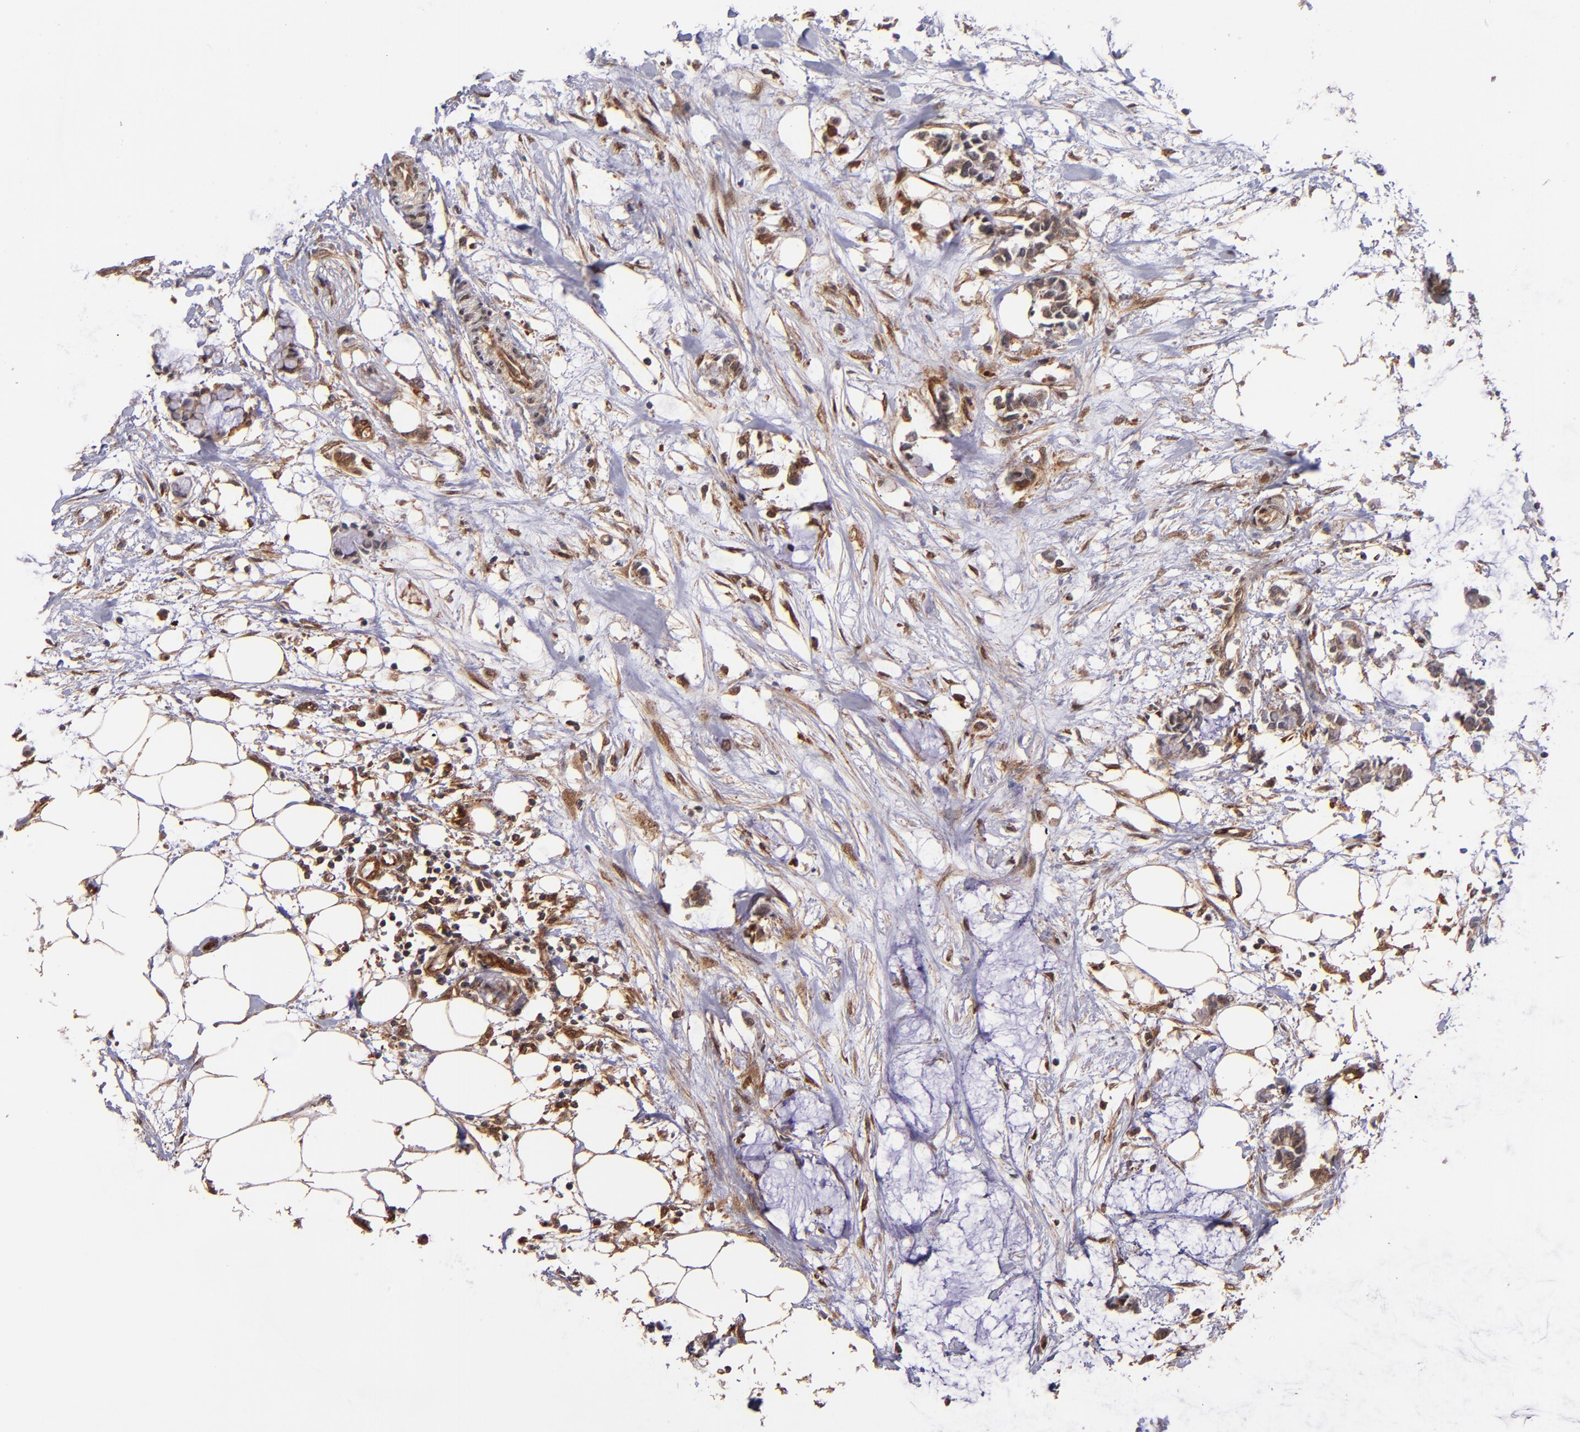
{"staining": {"intensity": "strong", "quantity": ">75%", "location": "cytoplasmic/membranous"}, "tissue": "colorectal cancer", "cell_type": "Tumor cells", "image_type": "cancer", "snomed": [{"axis": "morphology", "description": "Normal tissue, NOS"}, {"axis": "morphology", "description": "Adenocarcinoma, NOS"}, {"axis": "topography", "description": "Colon"}, {"axis": "topography", "description": "Peripheral nerve tissue"}], "caption": "IHC (DAB (3,3'-diaminobenzidine)) staining of human colorectal adenocarcinoma shows strong cytoplasmic/membranous protein positivity in about >75% of tumor cells.", "gene": "STX8", "patient": {"sex": "male", "age": 14}}